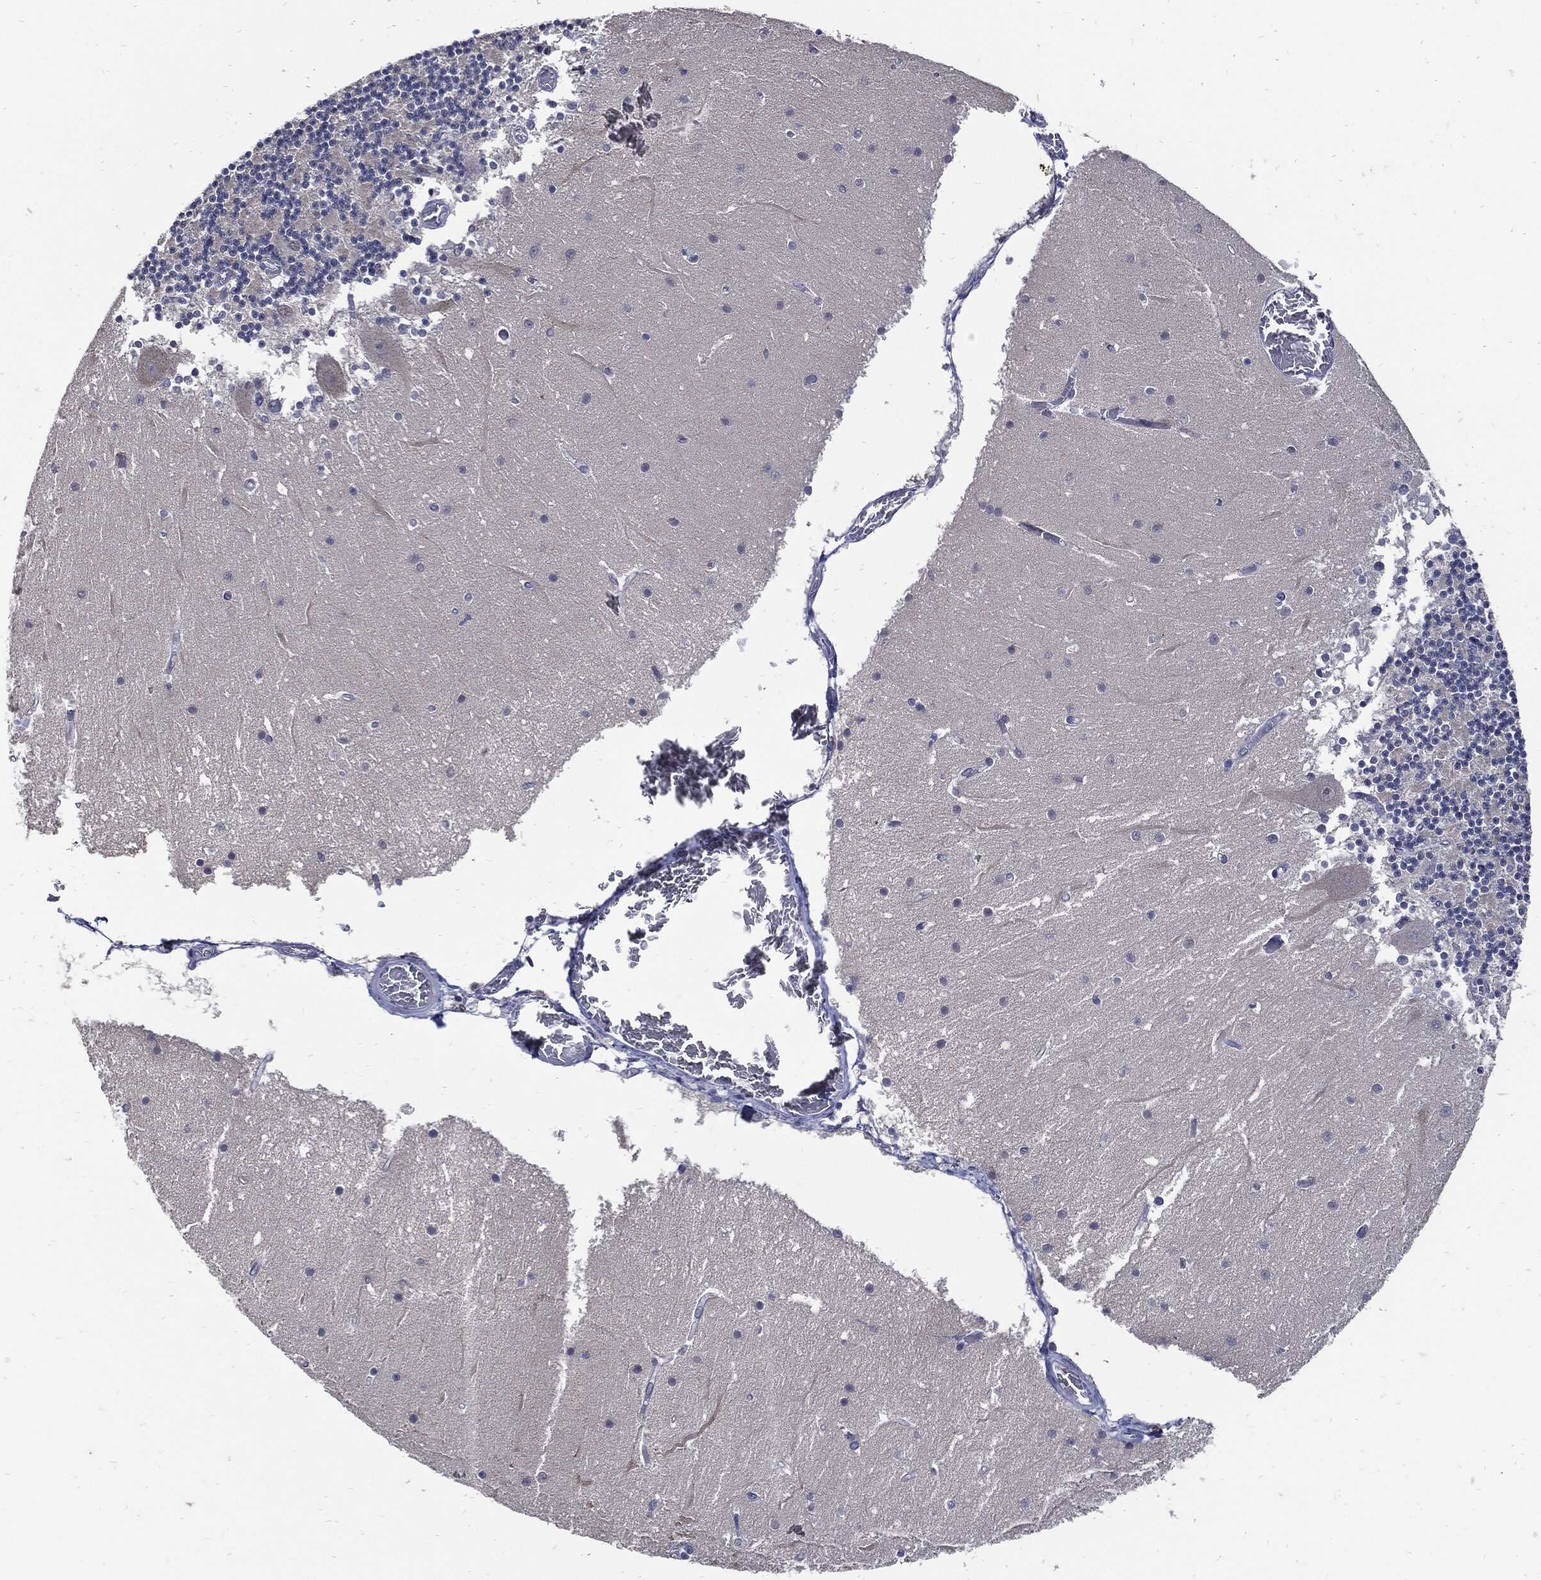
{"staining": {"intensity": "moderate", "quantity": "<25%", "location": "nuclear"}, "tissue": "cerebellum", "cell_type": "Cells in granular layer", "image_type": "normal", "snomed": [{"axis": "morphology", "description": "Normal tissue, NOS"}, {"axis": "topography", "description": "Cerebellum"}], "caption": "Cells in granular layer display moderate nuclear positivity in about <25% of cells in normal cerebellum.", "gene": "NBN", "patient": {"sex": "female", "age": 28}}